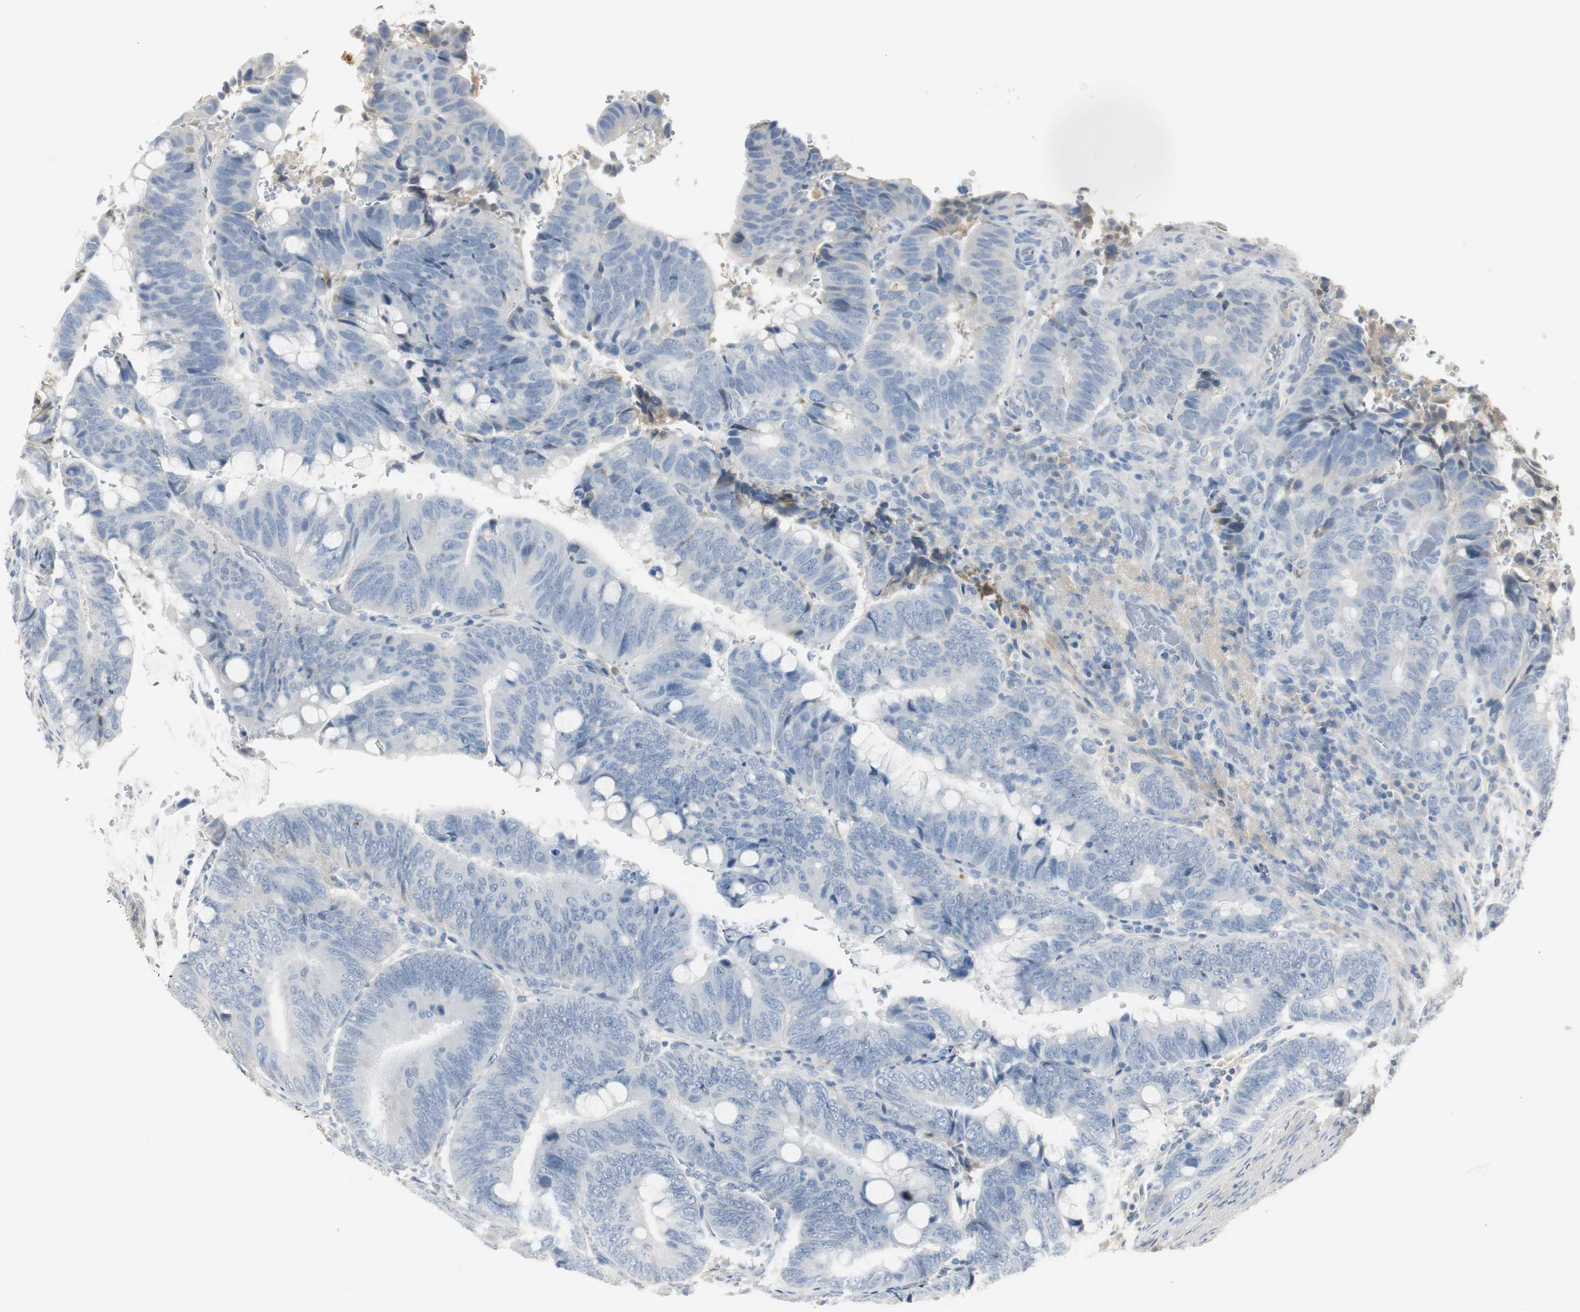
{"staining": {"intensity": "weak", "quantity": "<25%", "location": "cytoplasmic/membranous"}, "tissue": "colorectal cancer", "cell_type": "Tumor cells", "image_type": "cancer", "snomed": [{"axis": "morphology", "description": "Normal tissue, NOS"}, {"axis": "morphology", "description": "Adenocarcinoma, NOS"}, {"axis": "topography", "description": "Rectum"}, {"axis": "topography", "description": "Peripheral nerve tissue"}], "caption": "This is an IHC histopathology image of adenocarcinoma (colorectal). There is no staining in tumor cells.", "gene": "SERPINF1", "patient": {"sex": "male", "age": 92}}